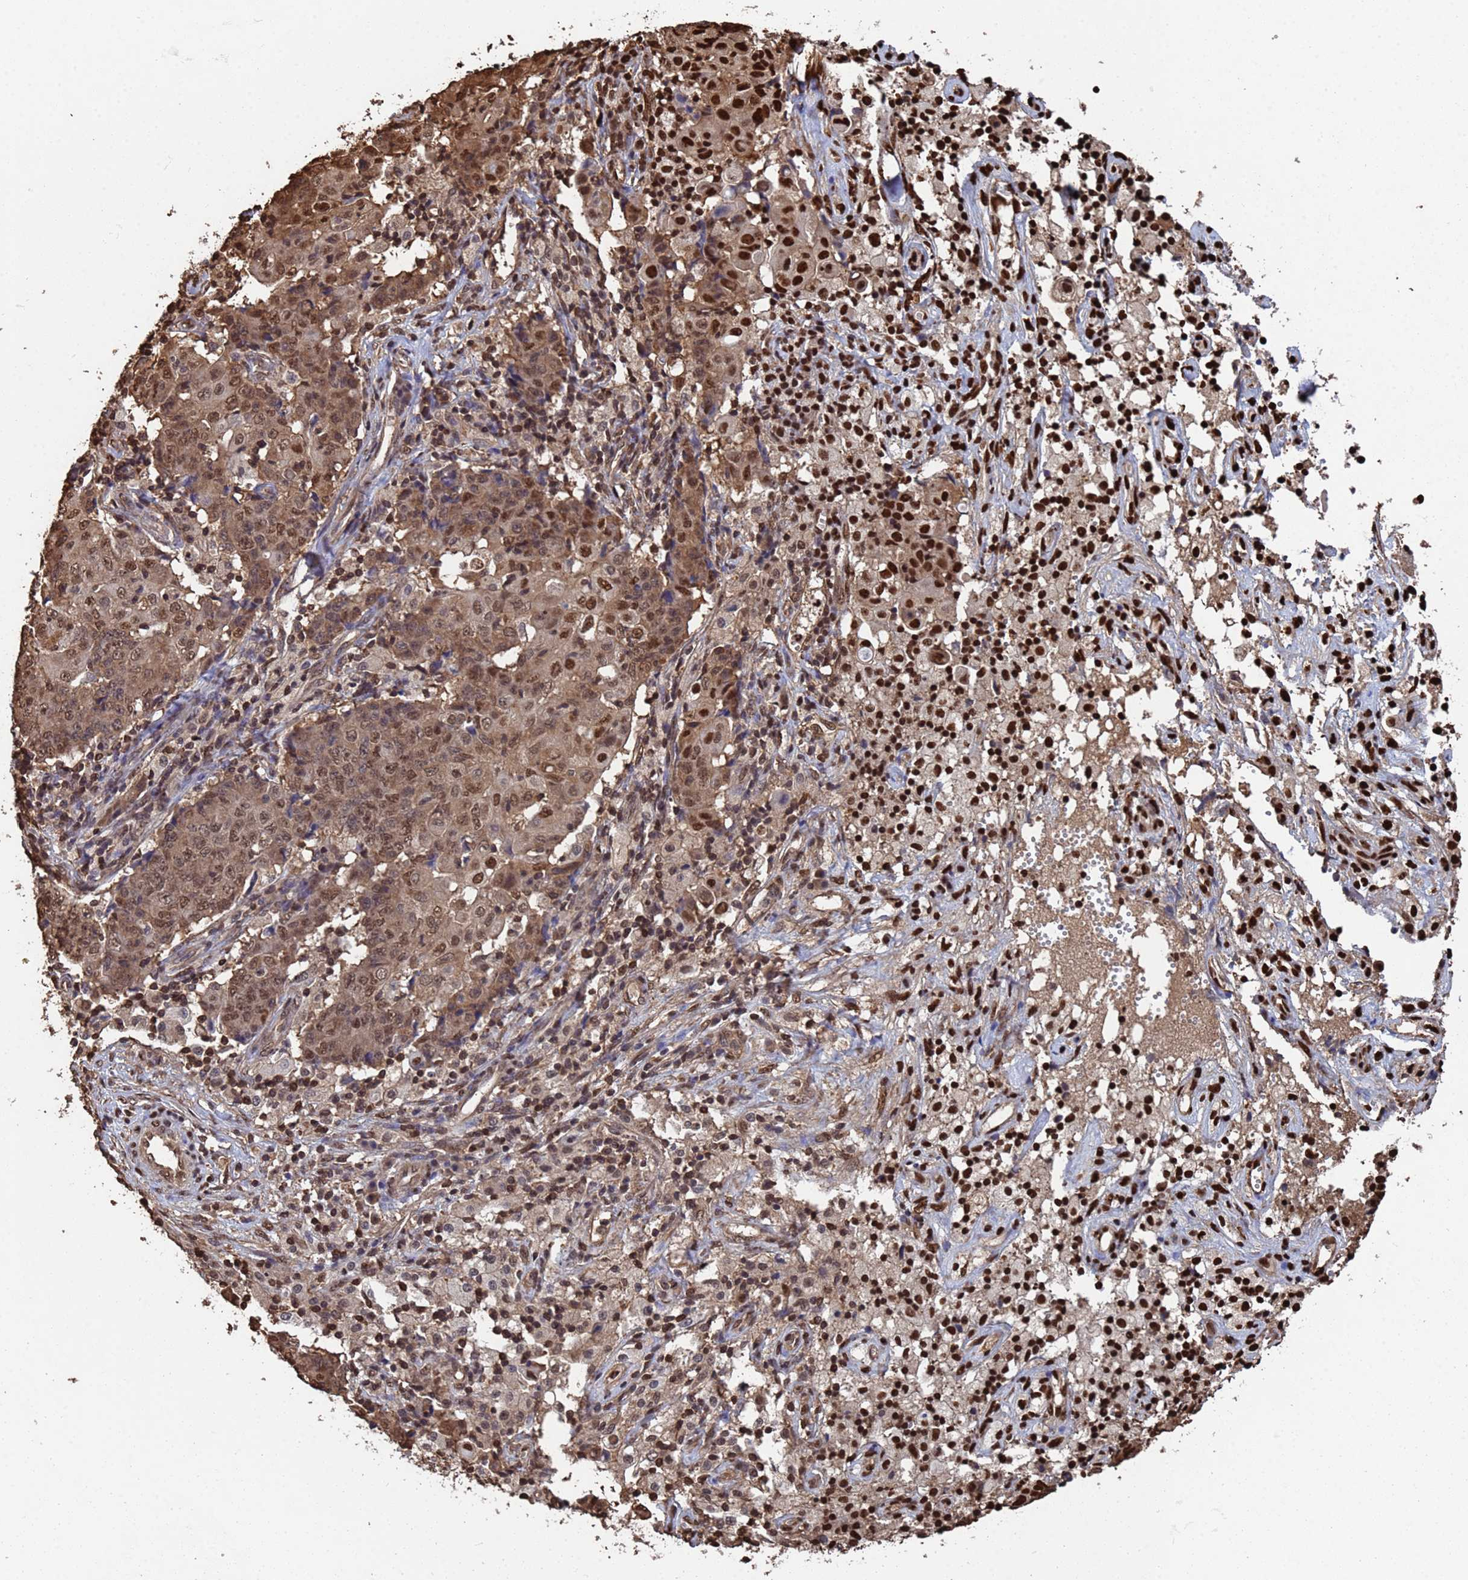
{"staining": {"intensity": "moderate", "quantity": ">75%", "location": "cytoplasmic/membranous,nuclear"}, "tissue": "ovarian cancer", "cell_type": "Tumor cells", "image_type": "cancer", "snomed": [{"axis": "morphology", "description": "Carcinoma, endometroid"}, {"axis": "topography", "description": "Ovary"}], "caption": "Protein expression by immunohistochemistry shows moderate cytoplasmic/membranous and nuclear positivity in approximately >75% of tumor cells in ovarian cancer.", "gene": "SUMO4", "patient": {"sex": "female", "age": 42}}